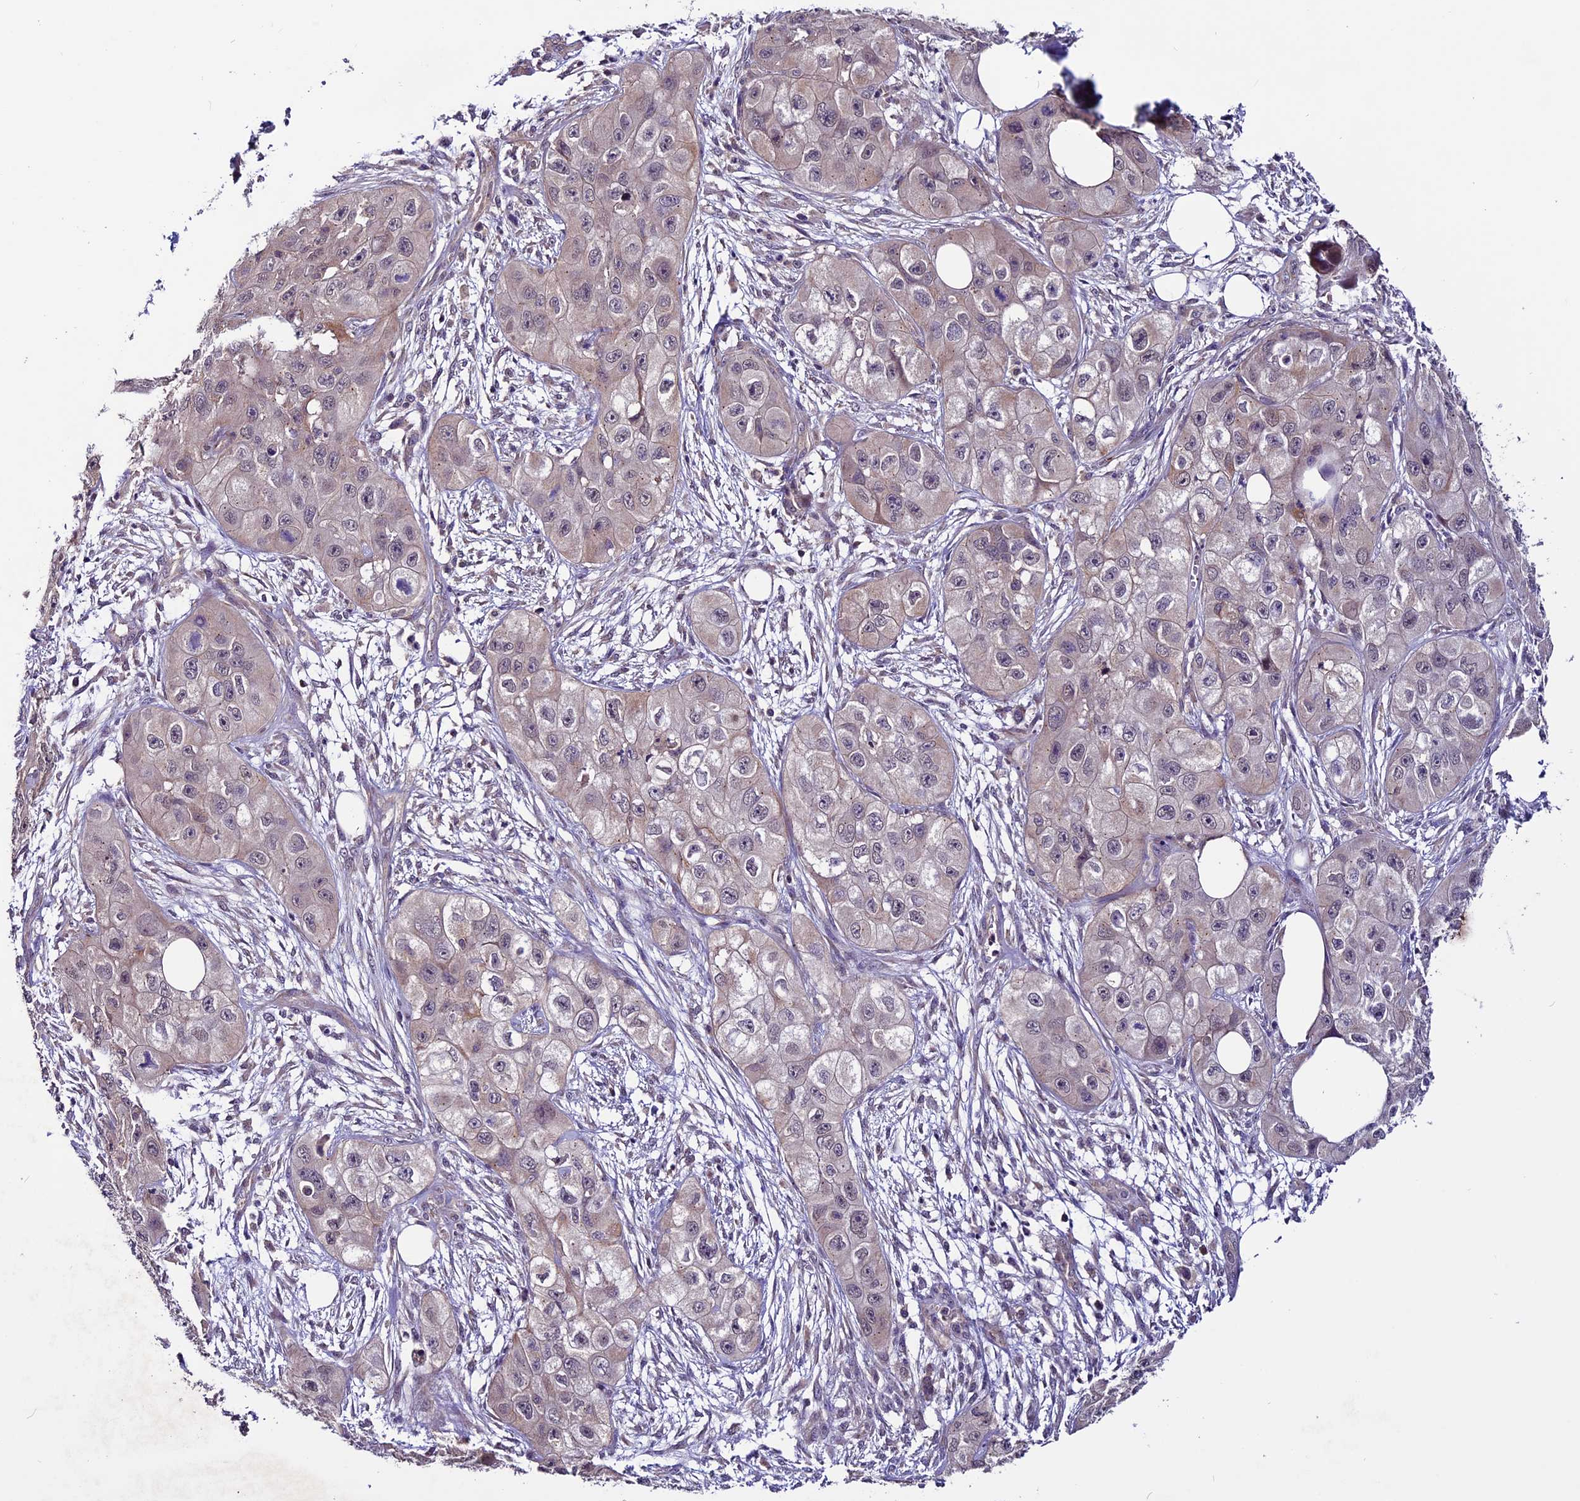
{"staining": {"intensity": "weak", "quantity": "<25%", "location": "cytoplasmic/membranous"}, "tissue": "skin cancer", "cell_type": "Tumor cells", "image_type": "cancer", "snomed": [{"axis": "morphology", "description": "Squamous cell carcinoma, NOS"}, {"axis": "topography", "description": "Skin"}, {"axis": "topography", "description": "Subcutis"}], "caption": "High magnification brightfield microscopy of squamous cell carcinoma (skin) stained with DAB (brown) and counterstained with hematoxylin (blue): tumor cells show no significant positivity. Nuclei are stained in blue.", "gene": "RINL", "patient": {"sex": "male", "age": 73}}